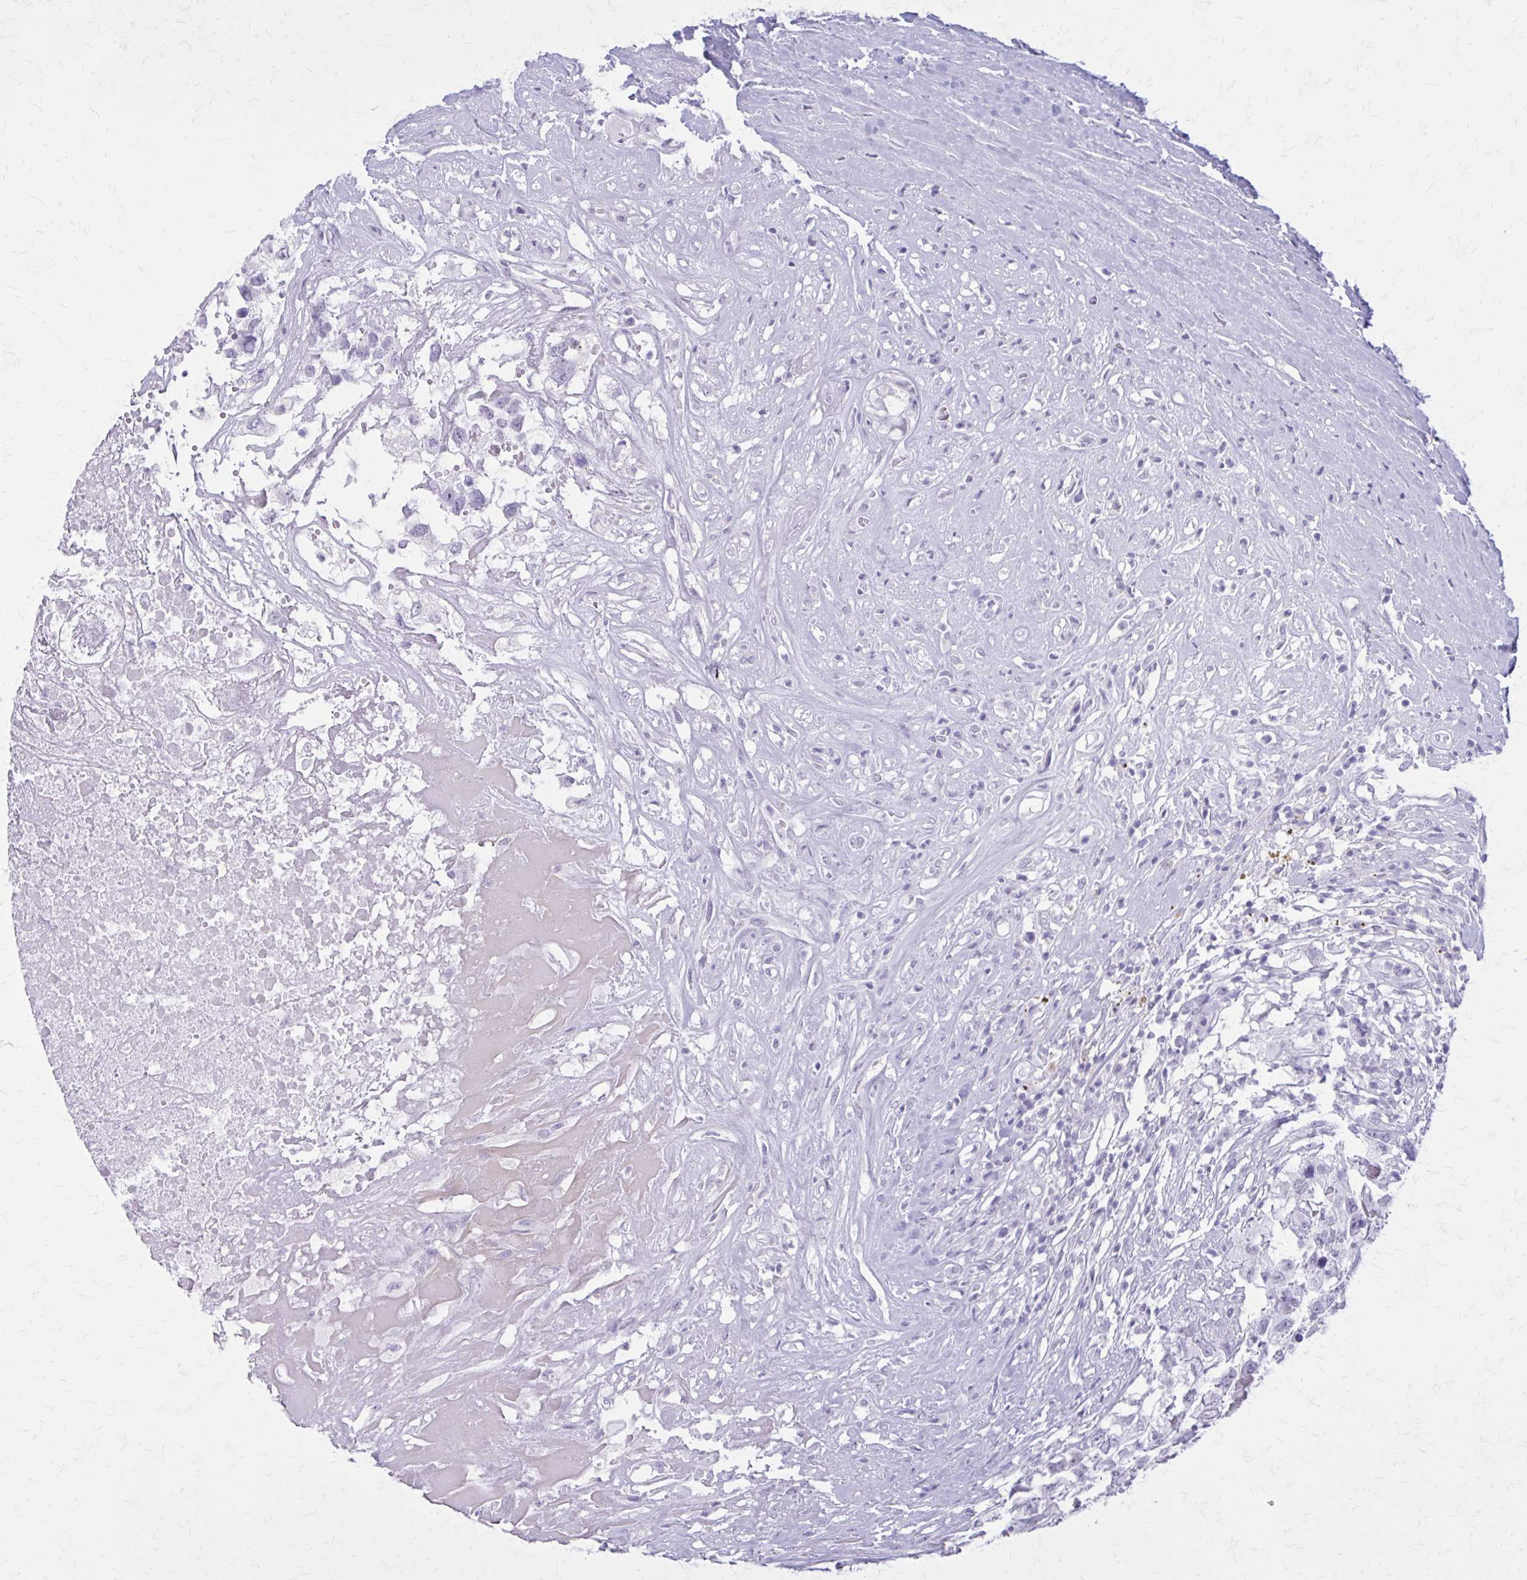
{"staining": {"intensity": "negative", "quantity": "none", "location": "none"}, "tissue": "testis cancer", "cell_type": "Tumor cells", "image_type": "cancer", "snomed": [{"axis": "morphology", "description": "Carcinoma, Embryonal, NOS"}, {"axis": "topography", "description": "Testis"}], "caption": "Immunohistochemistry of testis cancer (embryonal carcinoma) shows no expression in tumor cells.", "gene": "GAD1", "patient": {"sex": "male", "age": 83}}